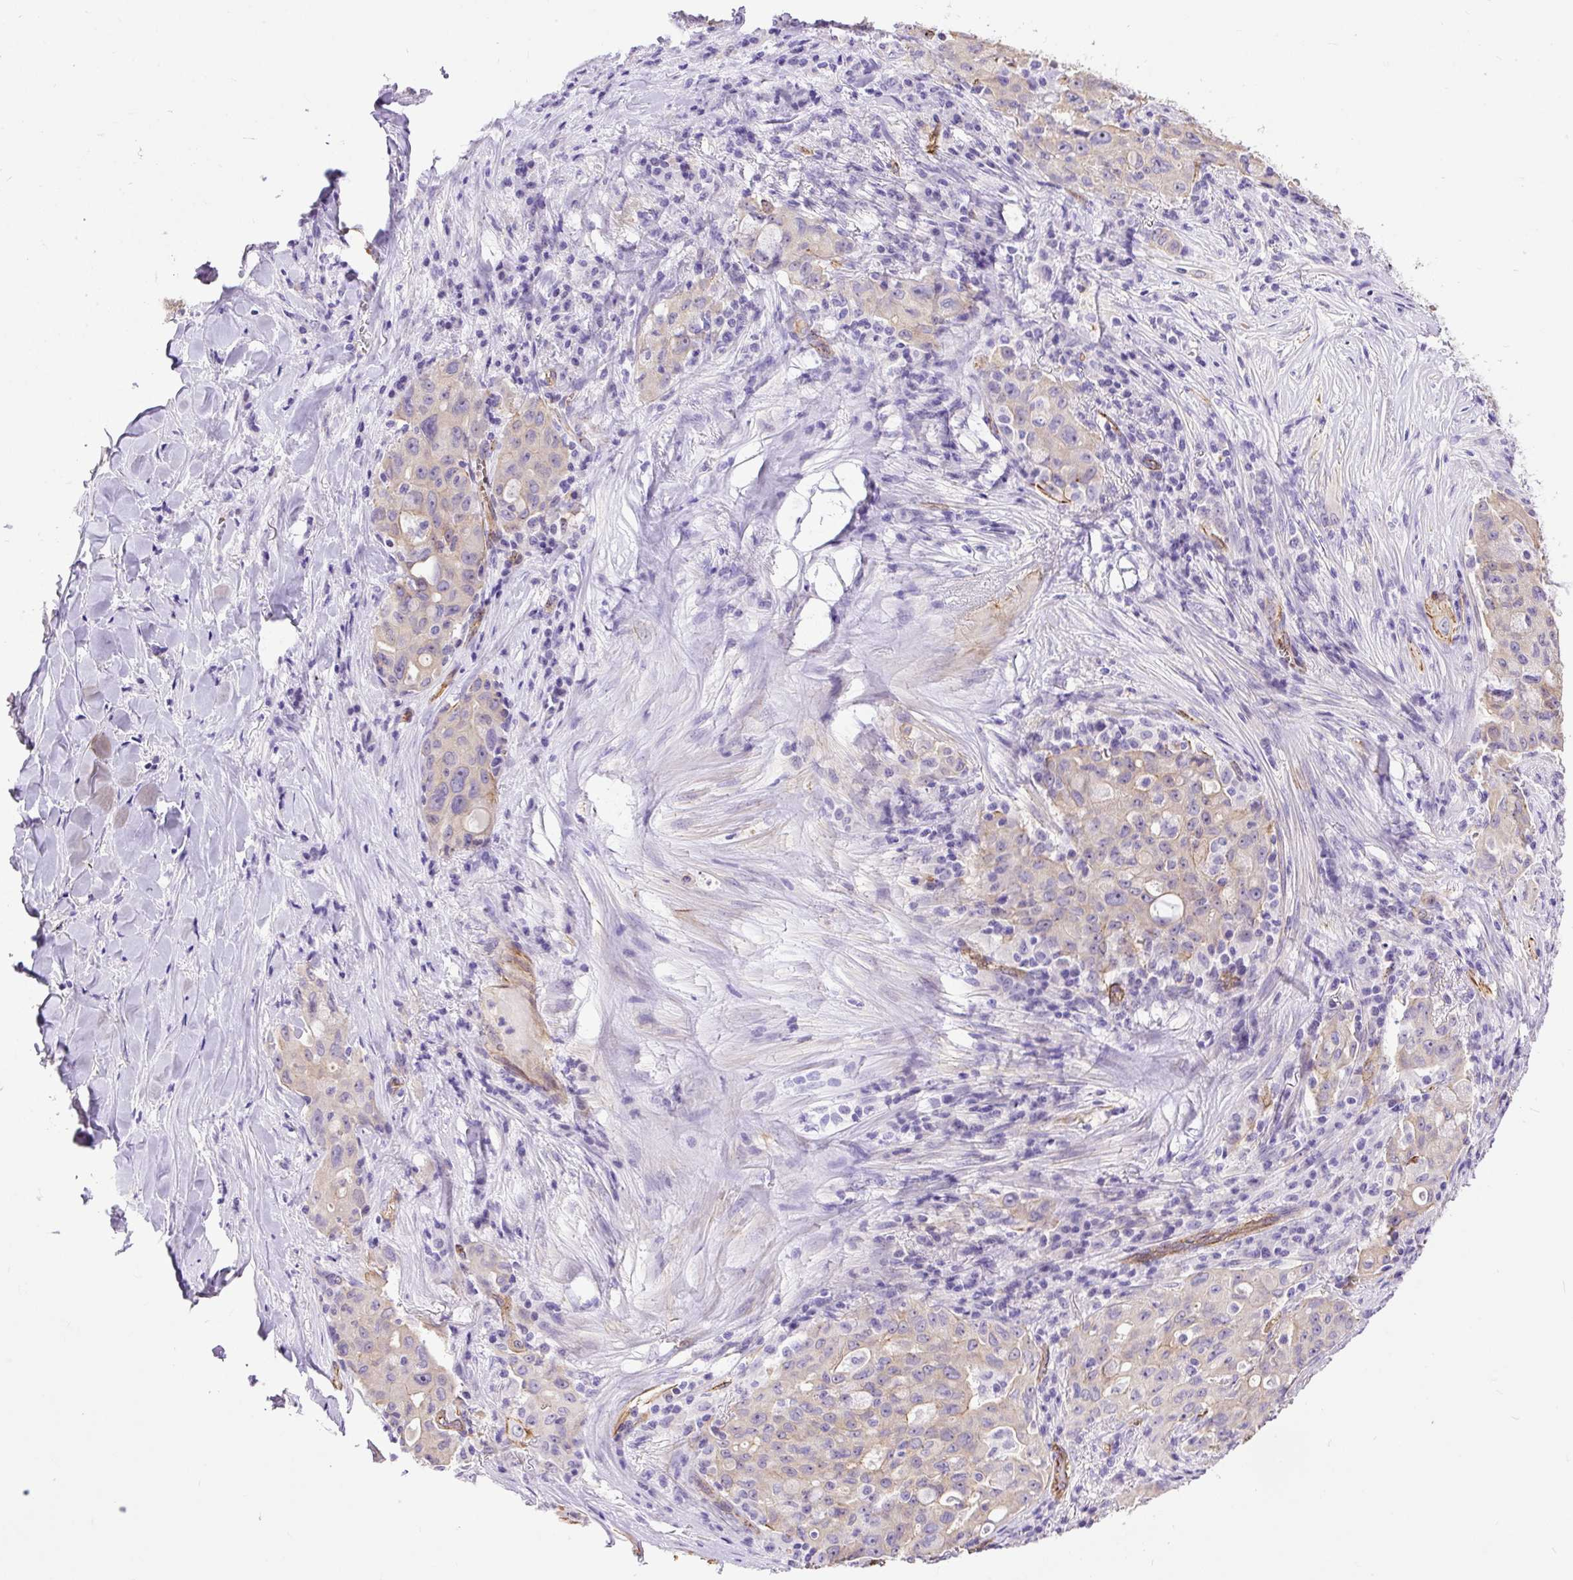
{"staining": {"intensity": "negative", "quantity": "none", "location": "none"}, "tissue": "lung cancer", "cell_type": "Tumor cells", "image_type": "cancer", "snomed": [{"axis": "morphology", "description": "Adenocarcinoma, NOS"}, {"axis": "topography", "description": "Lung"}], "caption": "Immunohistochemistry photomicrograph of lung cancer stained for a protein (brown), which displays no positivity in tumor cells.", "gene": "MAGEB16", "patient": {"sex": "female", "age": 44}}